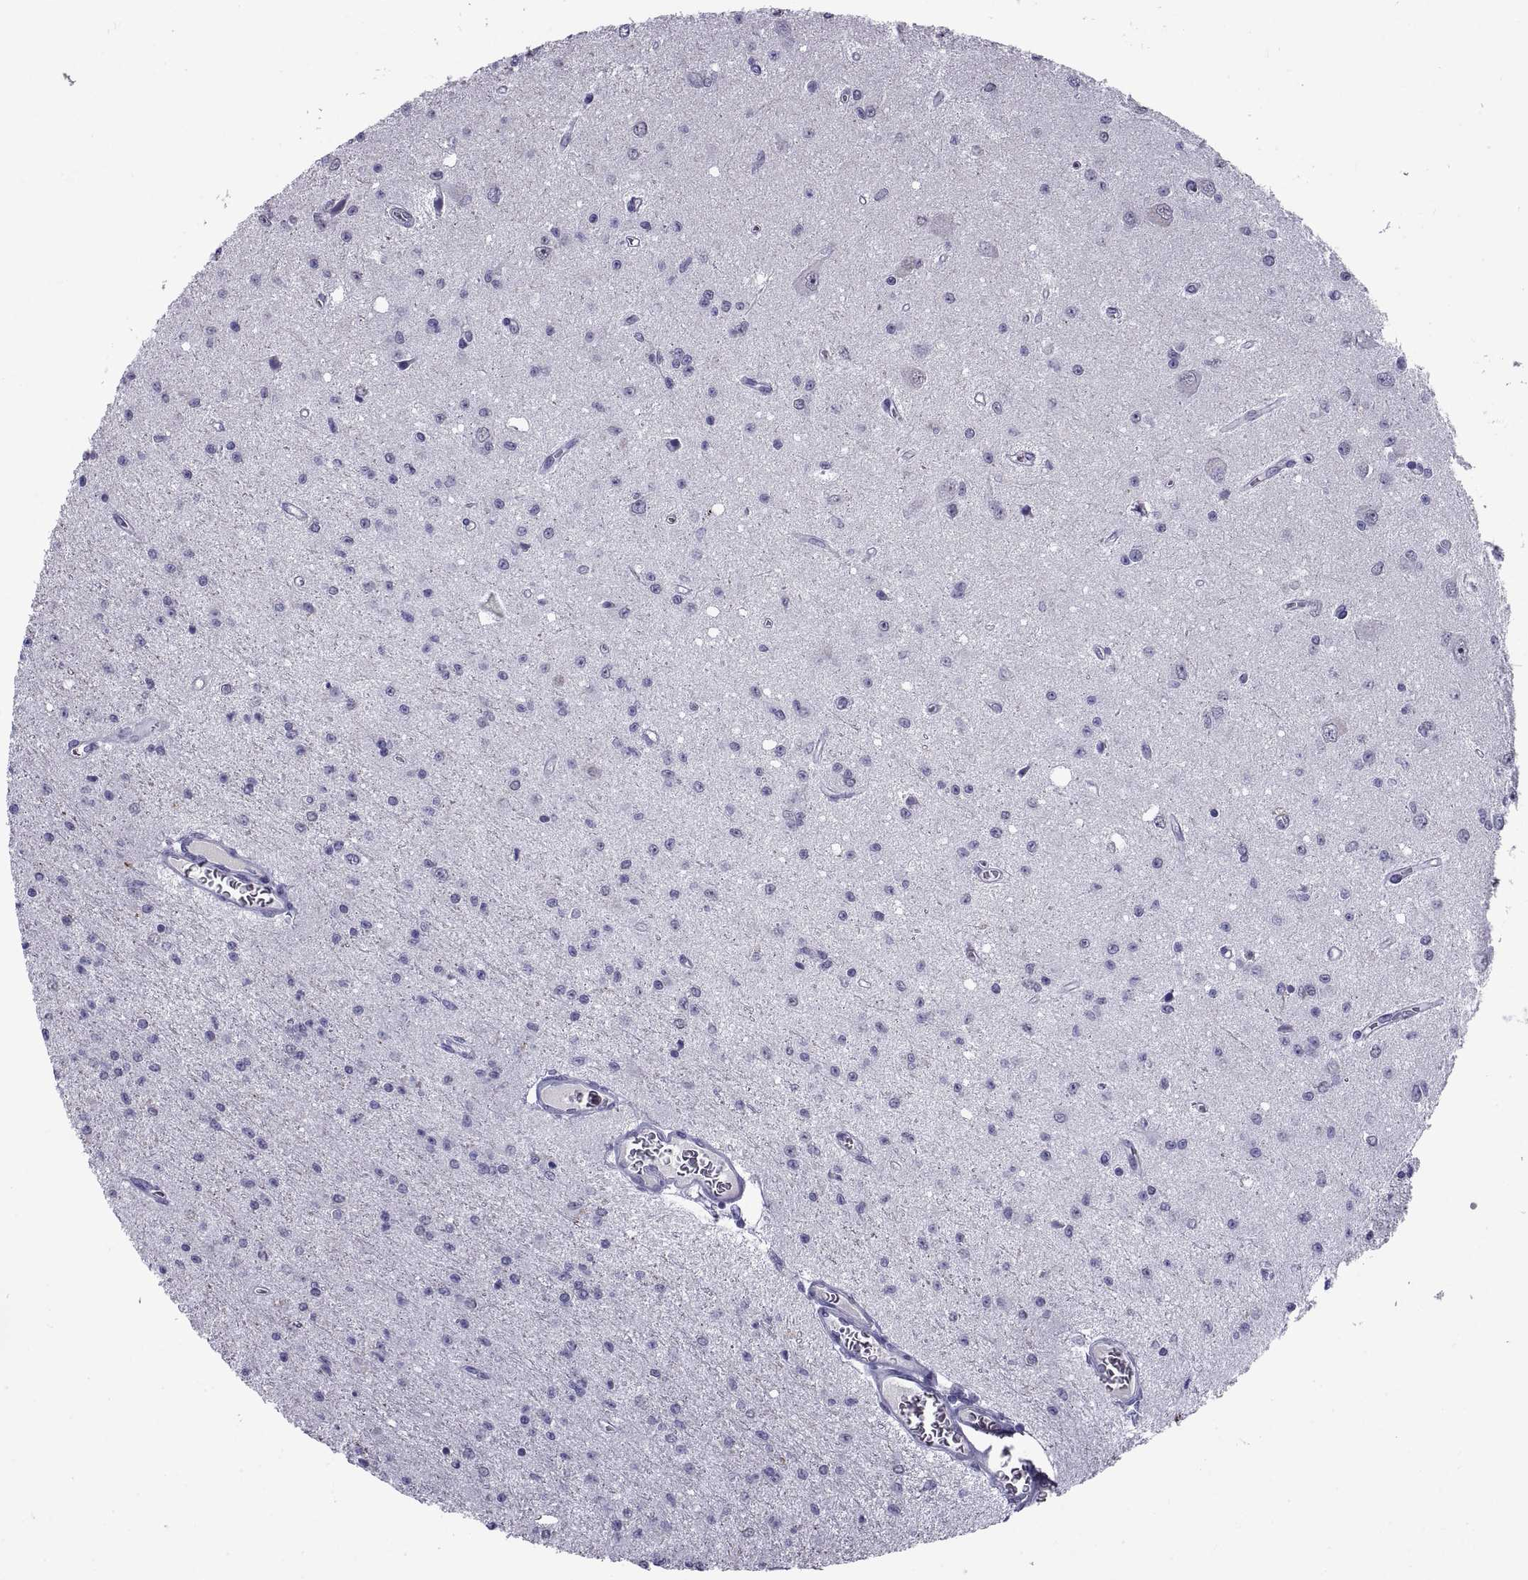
{"staining": {"intensity": "negative", "quantity": "none", "location": "none"}, "tissue": "glioma", "cell_type": "Tumor cells", "image_type": "cancer", "snomed": [{"axis": "morphology", "description": "Glioma, malignant, Low grade"}, {"axis": "topography", "description": "Brain"}], "caption": "Immunohistochemistry of human glioma exhibits no positivity in tumor cells.", "gene": "TGFBR3L", "patient": {"sex": "female", "age": 45}}